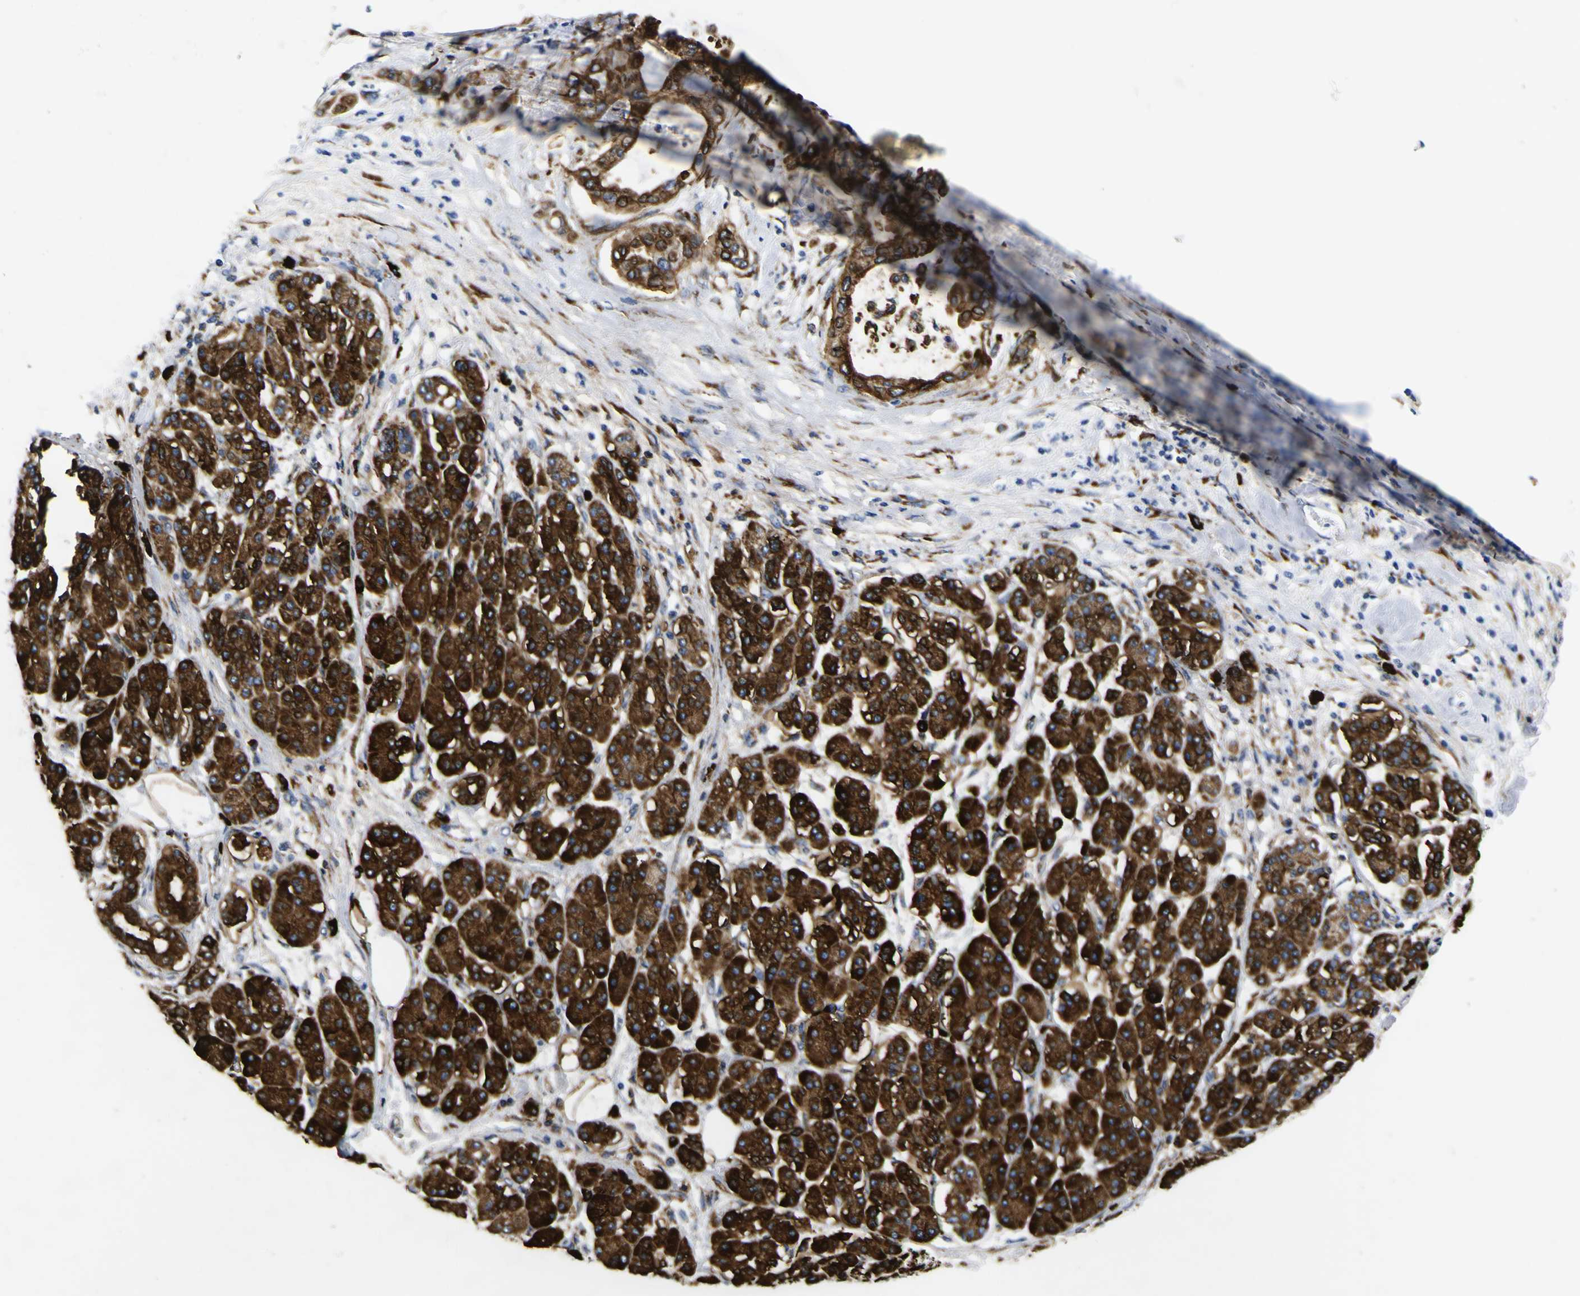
{"staining": {"intensity": "strong", "quantity": ">75%", "location": "cytoplasmic/membranous"}, "tissue": "pancreatic cancer", "cell_type": "Tumor cells", "image_type": "cancer", "snomed": [{"axis": "morphology", "description": "Adenocarcinoma, NOS"}, {"axis": "morphology", "description": "Adenocarcinoma, metastatic, NOS"}, {"axis": "topography", "description": "Lymph node"}, {"axis": "topography", "description": "Pancreas"}, {"axis": "topography", "description": "Duodenum"}], "caption": "Pancreatic cancer was stained to show a protein in brown. There is high levels of strong cytoplasmic/membranous staining in approximately >75% of tumor cells.", "gene": "SCD", "patient": {"sex": "female", "age": 64}}